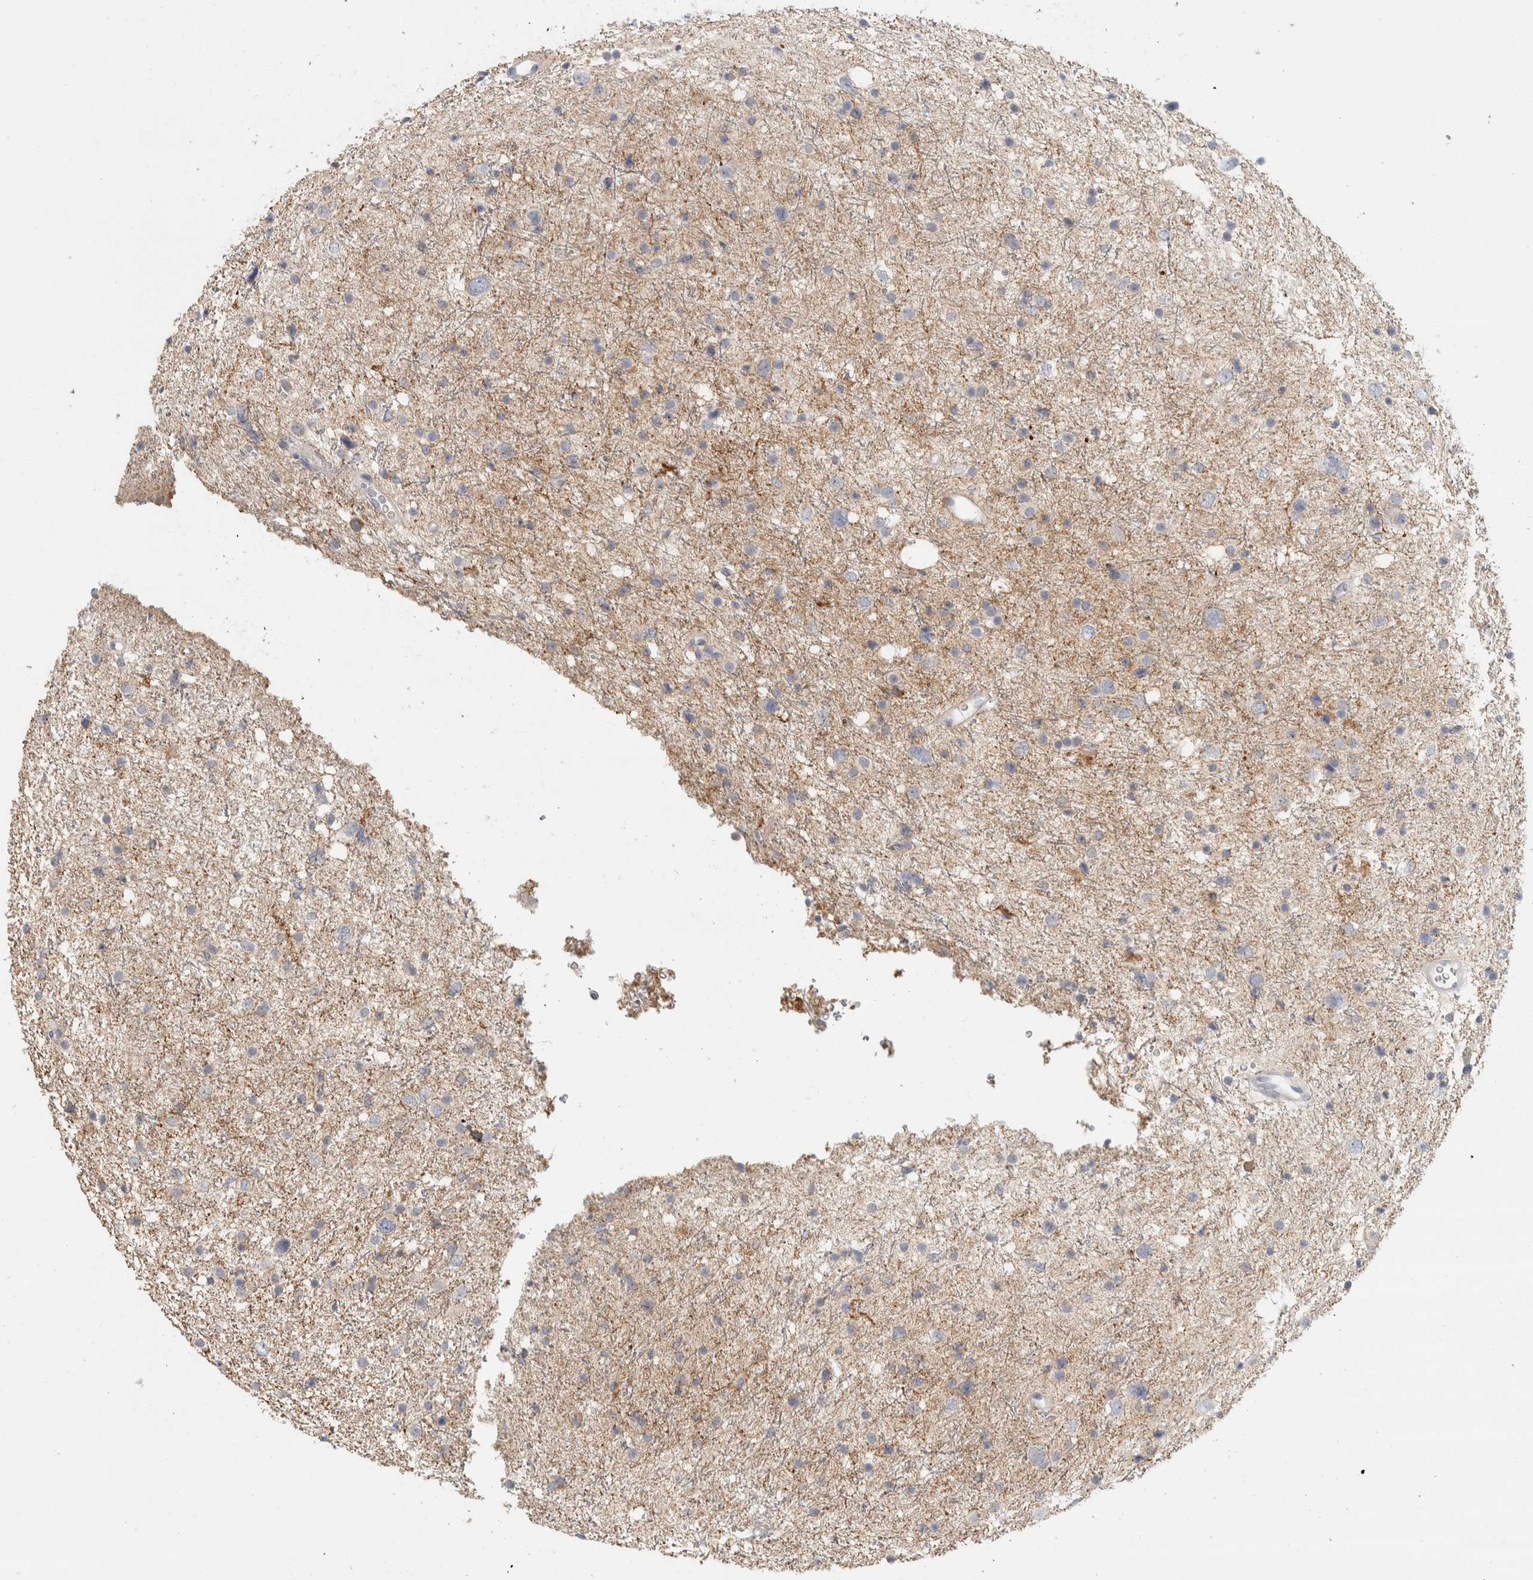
{"staining": {"intensity": "weak", "quantity": "<25%", "location": "cytoplasmic/membranous"}, "tissue": "glioma", "cell_type": "Tumor cells", "image_type": "cancer", "snomed": [{"axis": "morphology", "description": "Glioma, malignant, Low grade"}, {"axis": "topography", "description": "Brain"}], "caption": "Immunohistochemical staining of human glioma shows no significant expression in tumor cells. (Immunohistochemistry (ihc), brightfield microscopy, high magnification).", "gene": "DCXR", "patient": {"sex": "female", "age": 37}}